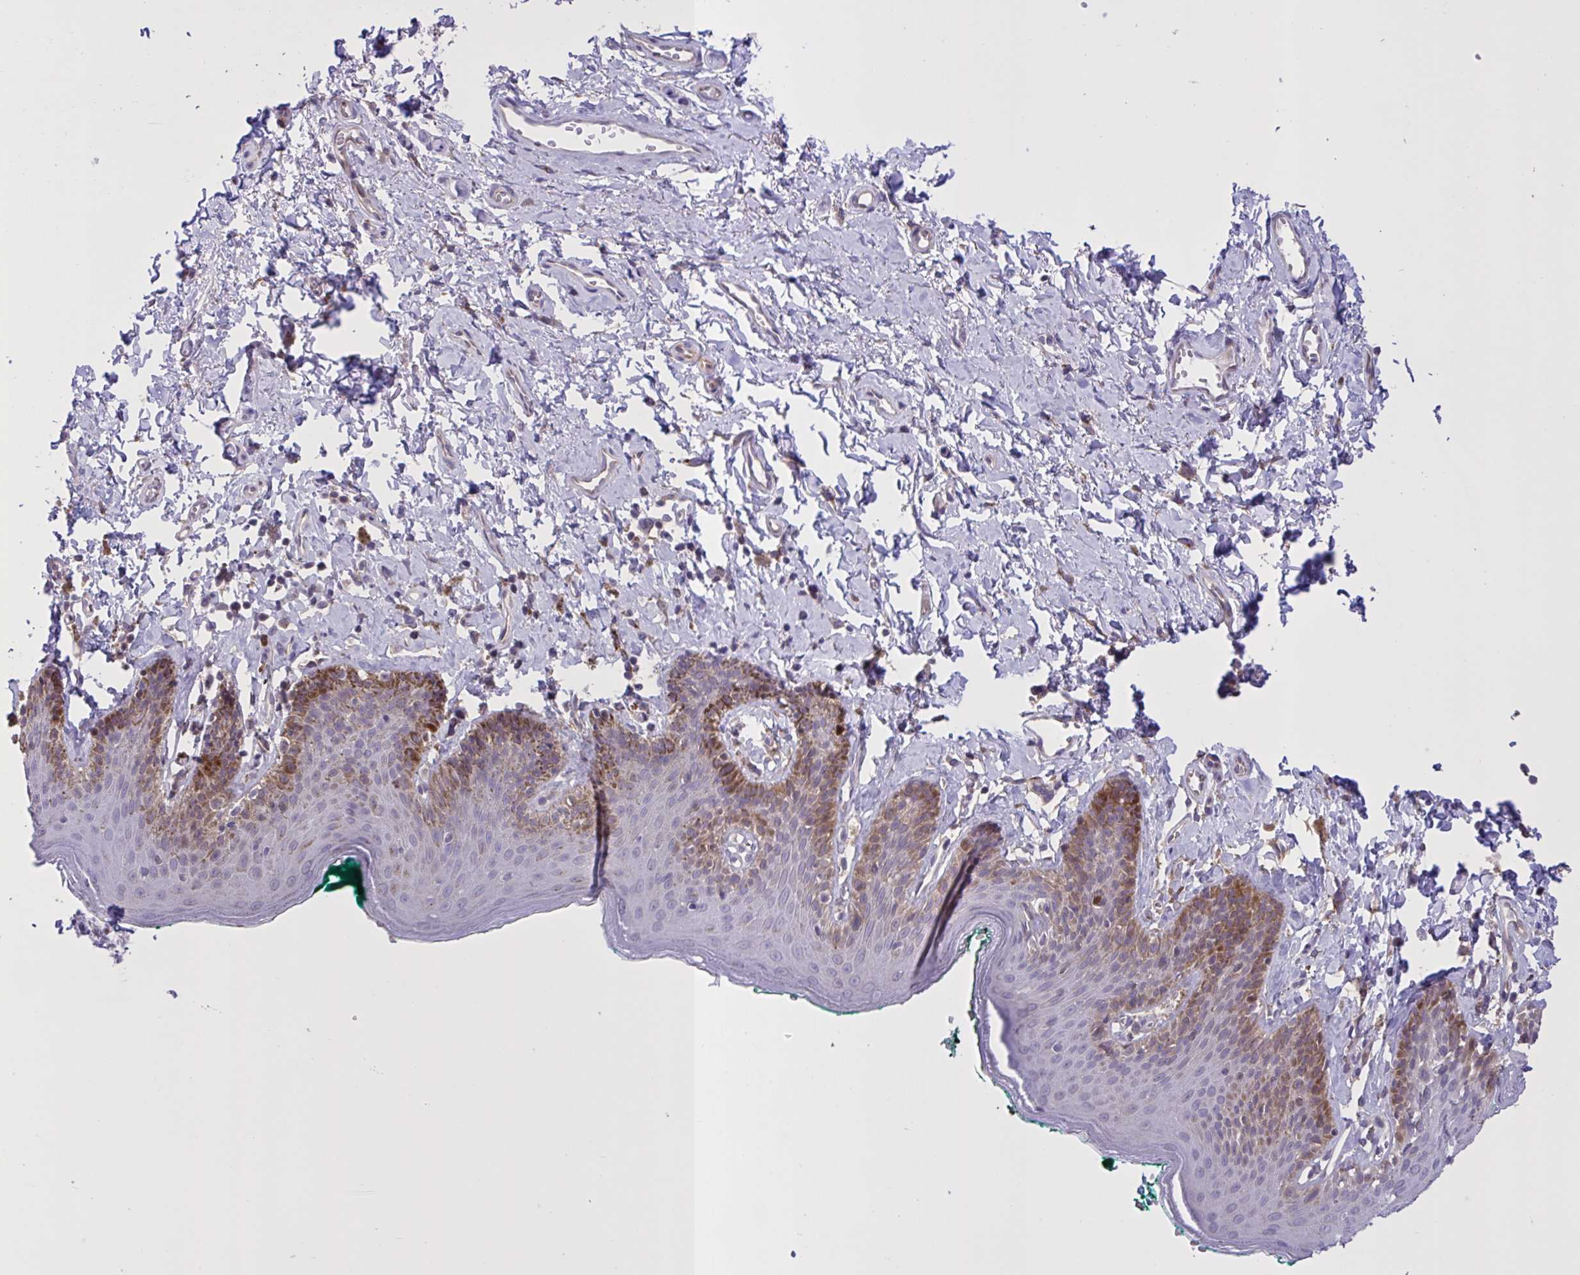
{"staining": {"intensity": "negative", "quantity": "none", "location": "none"}, "tissue": "skin", "cell_type": "Epidermal cells", "image_type": "normal", "snomed": [{"axis": "morphology", "description": "Normal tissue, NOS"}, {"axis": "topography", "description": "Vulva"}, {"axis": "topography", "description": "Peripheral nerve tissue"}], "caption": "A high-resolution photomicrograph shows IHC staining of benign skin, which demonstrates no significant expression in epidermal cells.", "gene": "MRGPRX2", "patient": {"sex": "female", "age": 66}}